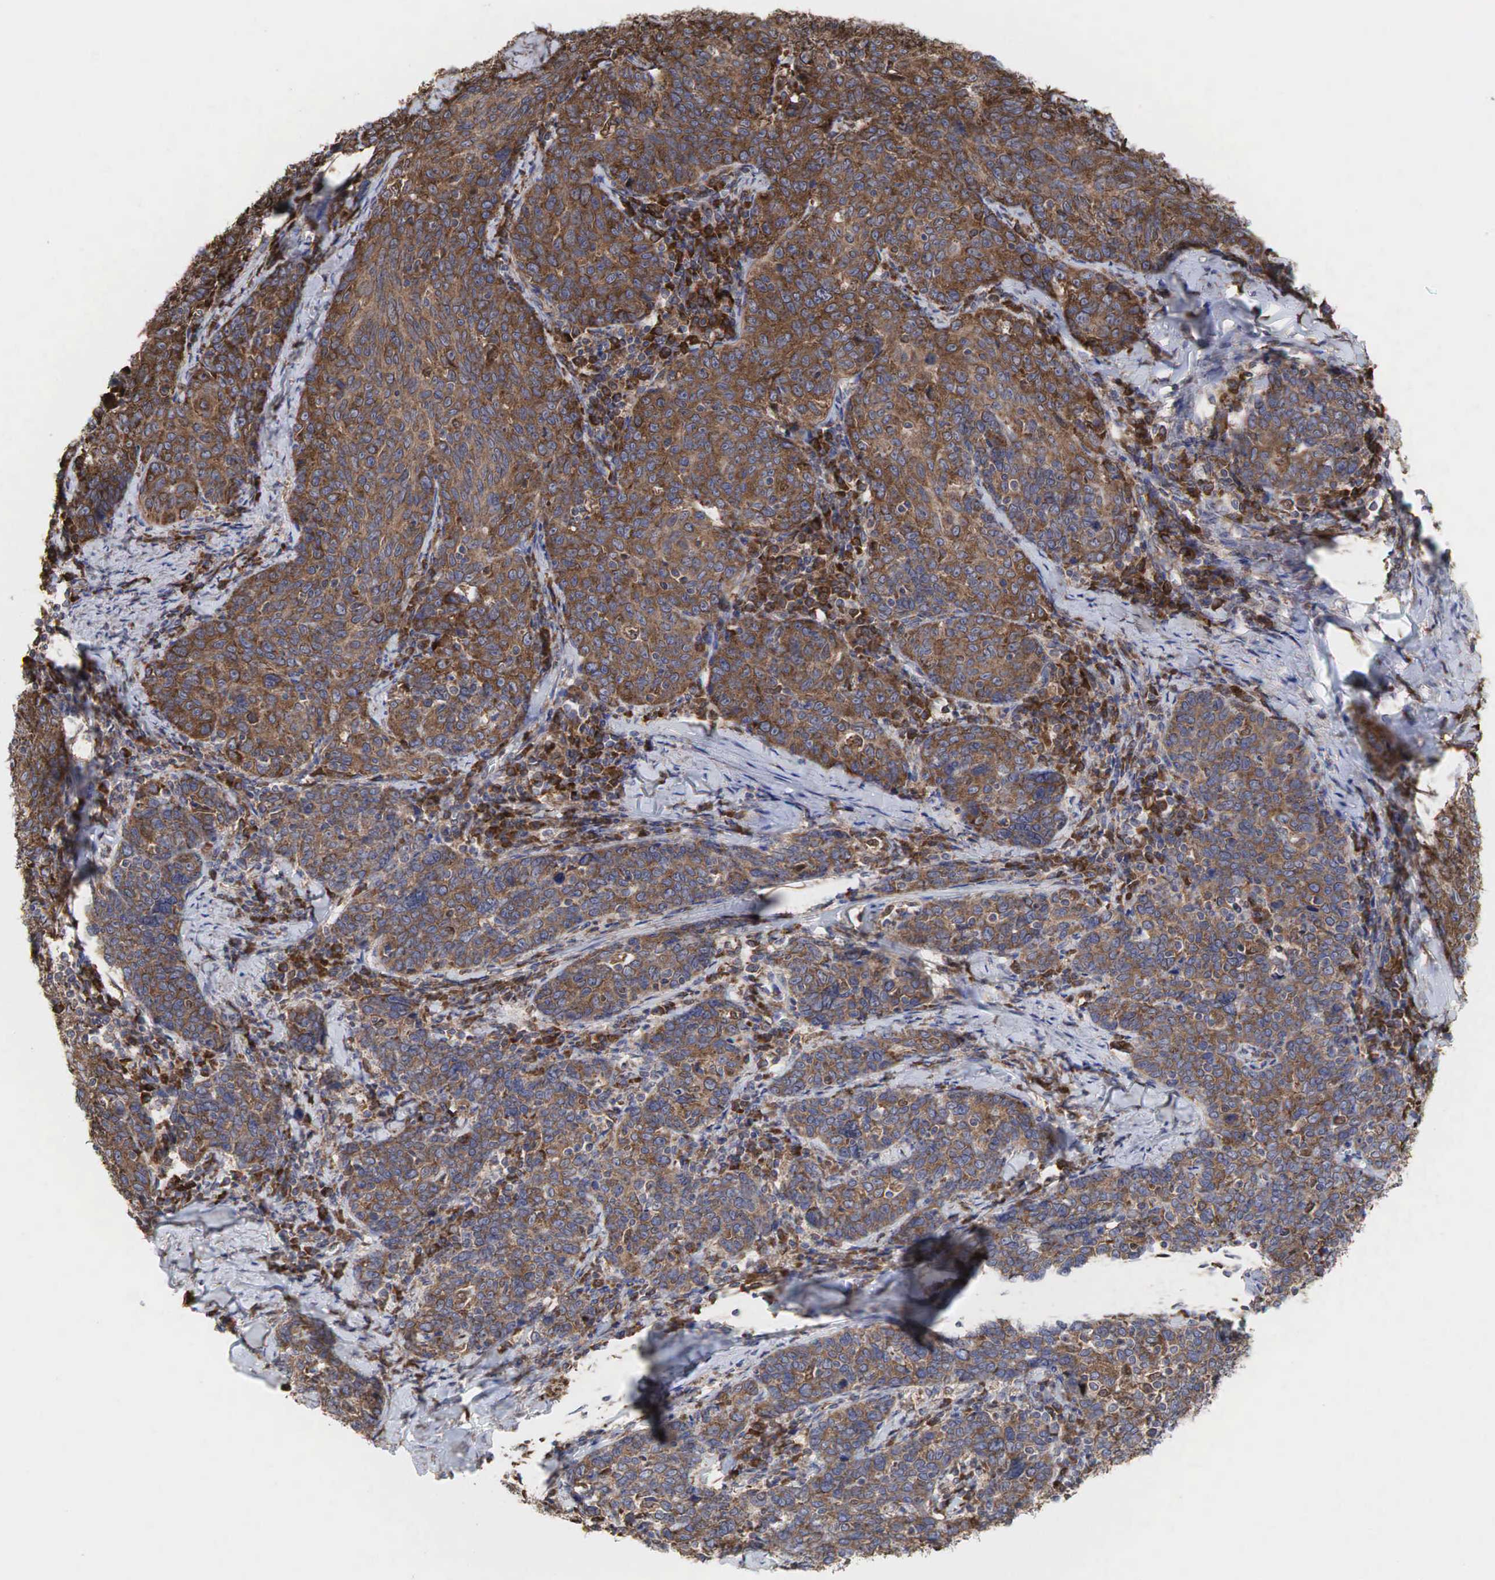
{"staining": {"intensity": "moderate", "quantity": ">75%", "location": "cytoplasmic/membranous"}, "tissue": "cervical cancer", "cell_type": "Tumor cells", "image_type": "cancer", "snomed": [{"axis": "morphology", "description": "Squamous cell carcinoma, NOS"}, {"axis": "topography", "description": "Cervix"}], "caption": "Immunohistochemical staining of human cervical cancer (squamous cell carcinoma) shows medium levels of moderate cytoplasmic/membranous expression in about >75% of tumor cells.", "gene": "PABPC5", "patient": {"sex": "female", "age": 41}}